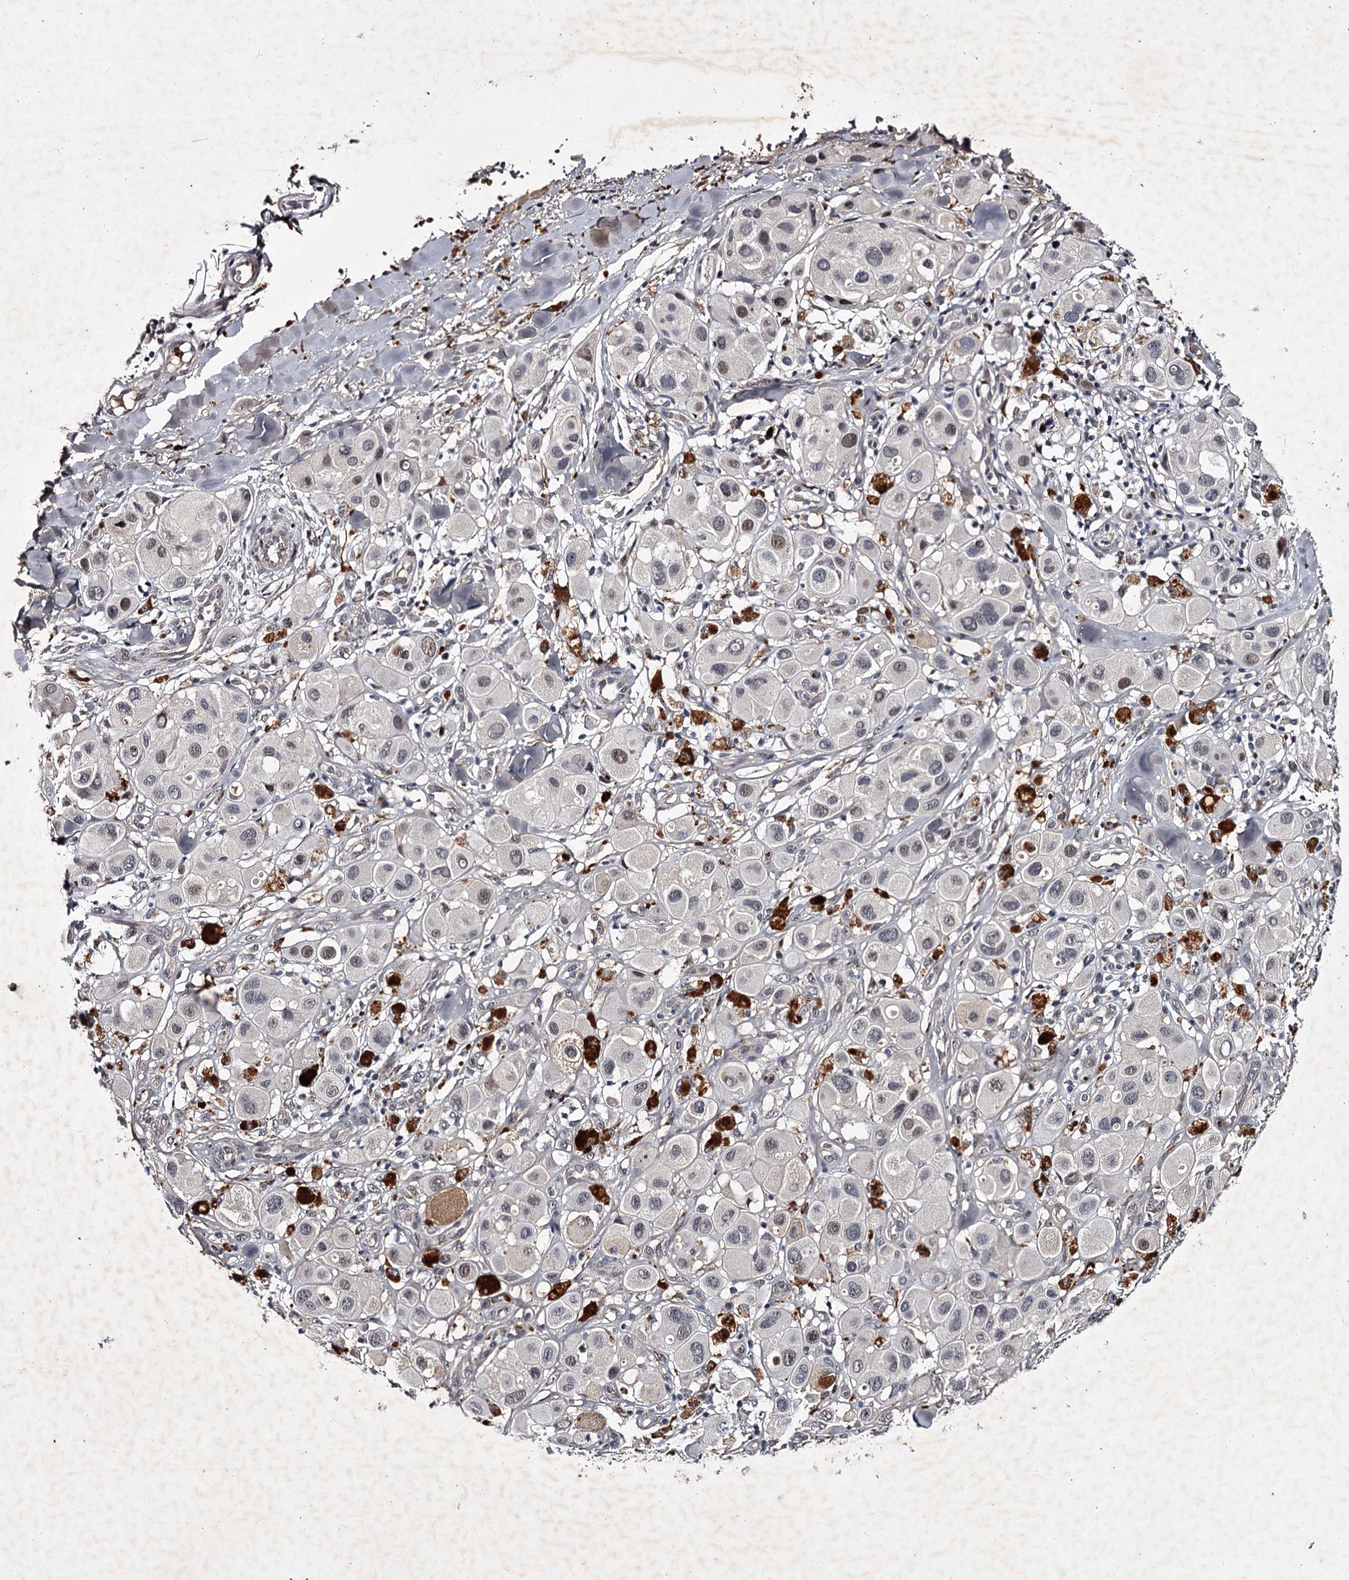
{"staining": {"intensity": "weak", "quantity": "<25%", "location": "nuclear"}, "tissue": "melanoma", "cell_type": "Tumor cells", "image_type": "cancer", "snomed": [{"axis": "morphology", "description": "Malignant melanoma, Metastatic site"}, {"axis": "topography", "description": "Skin"}], "caption": "Malignant melanoma (metastatic site) stained for a protein using immunohistochemistry (IHC) reveals no expression tumor cells.", "gene": "RNF44", "patient": {"sex": "male", "age": 41}}